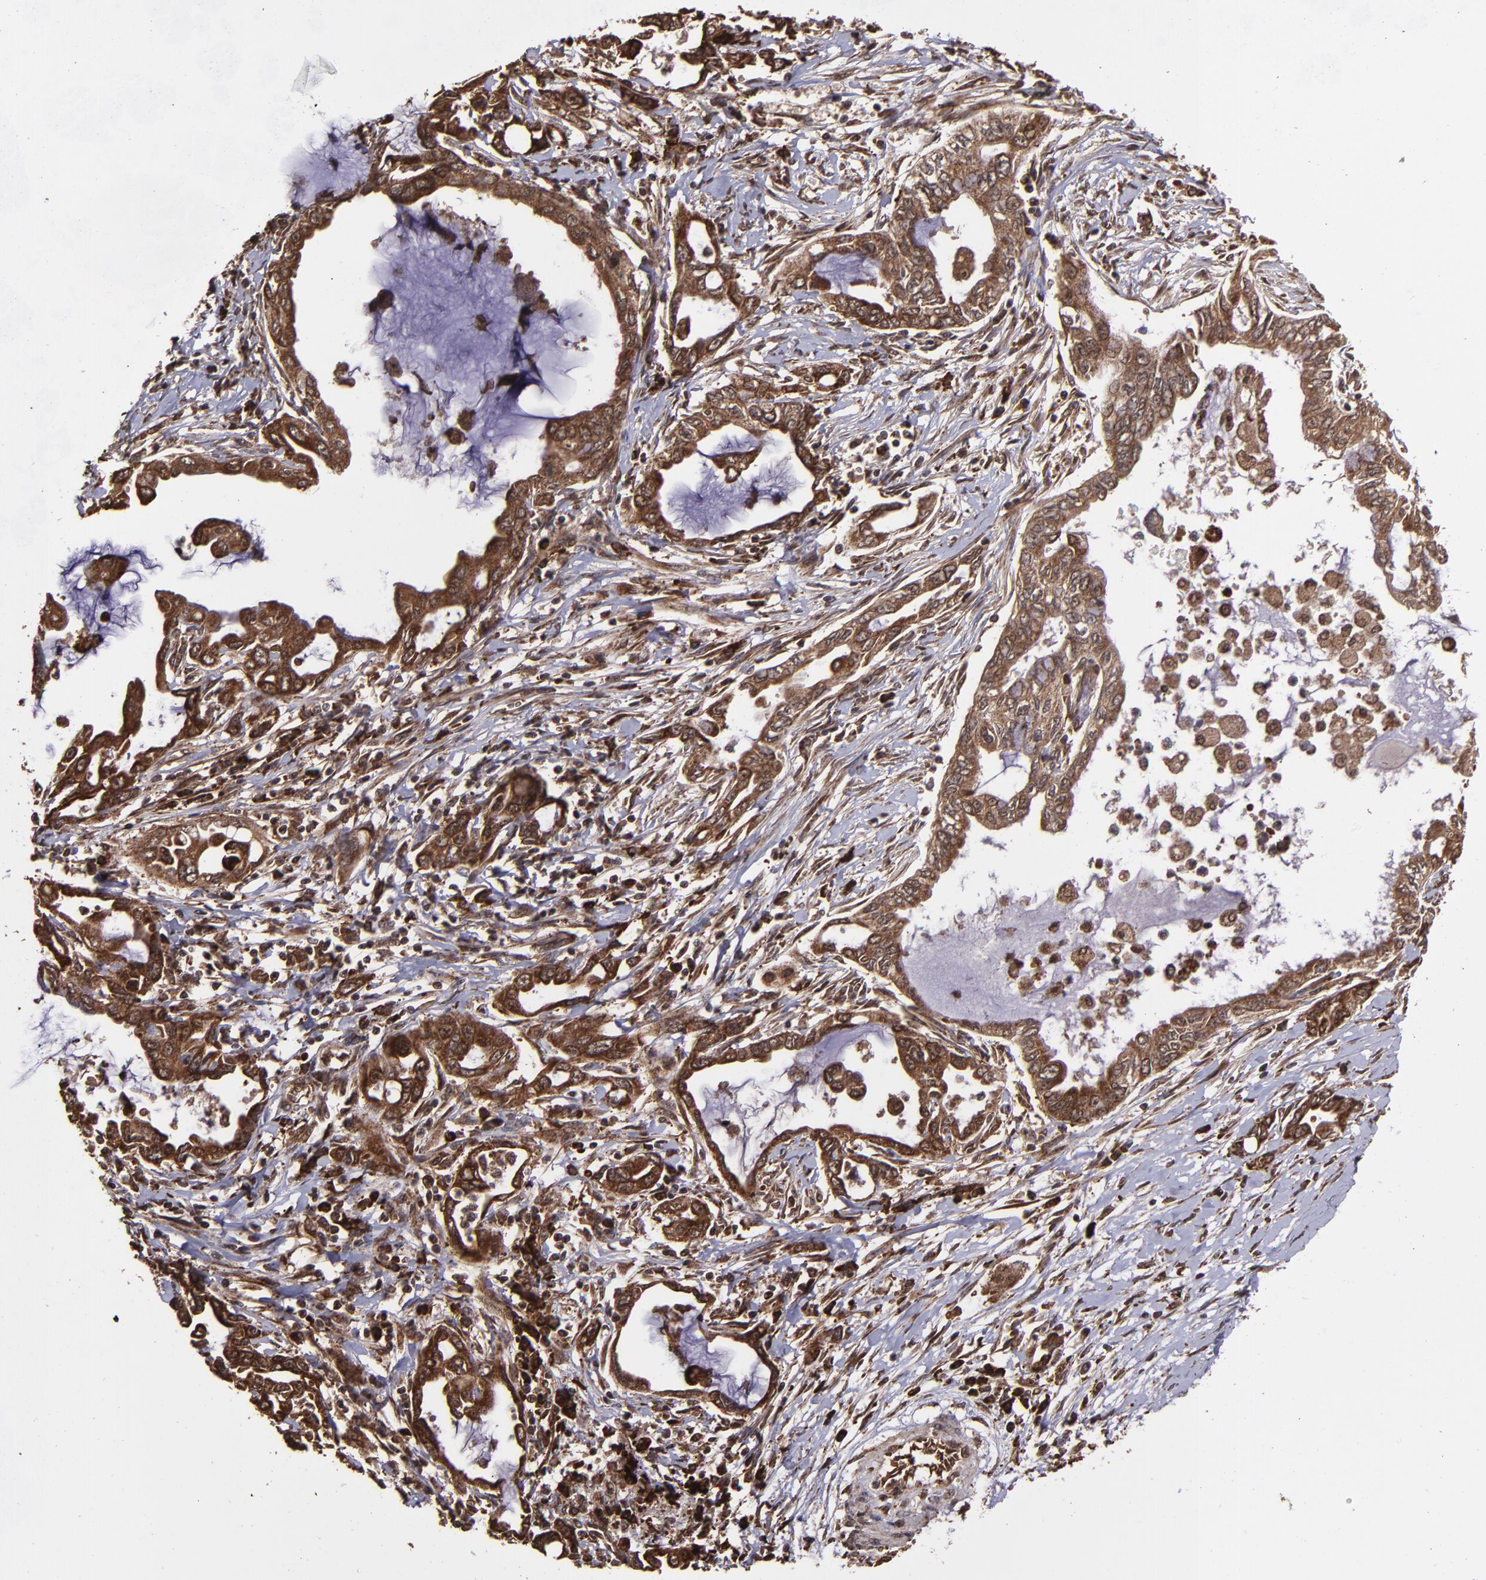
{"staining": {"intensity": "strong", "quantity": ">75%", "location": "cytoplasmic/membranous,nuclear"}, "tissue": "pancreatic cancer", "cell_type": "Tumor cells", "image_type": "cancer", "snomed": [{"axis": "morphology", "description": "Adenocarcinoma, NOS"}, {"axis": "topography", "description": "Pancreas"}], "caption": "Human pancreatic cancer (adenocarcinoma) stained for a protein (brown) displays strong cytoplasmic/membranous and nuclear positive expression in about >75% of tumor cells.", "gene": "EIF4ENIF1", "patient": {"sex": "female", "age": 57}}